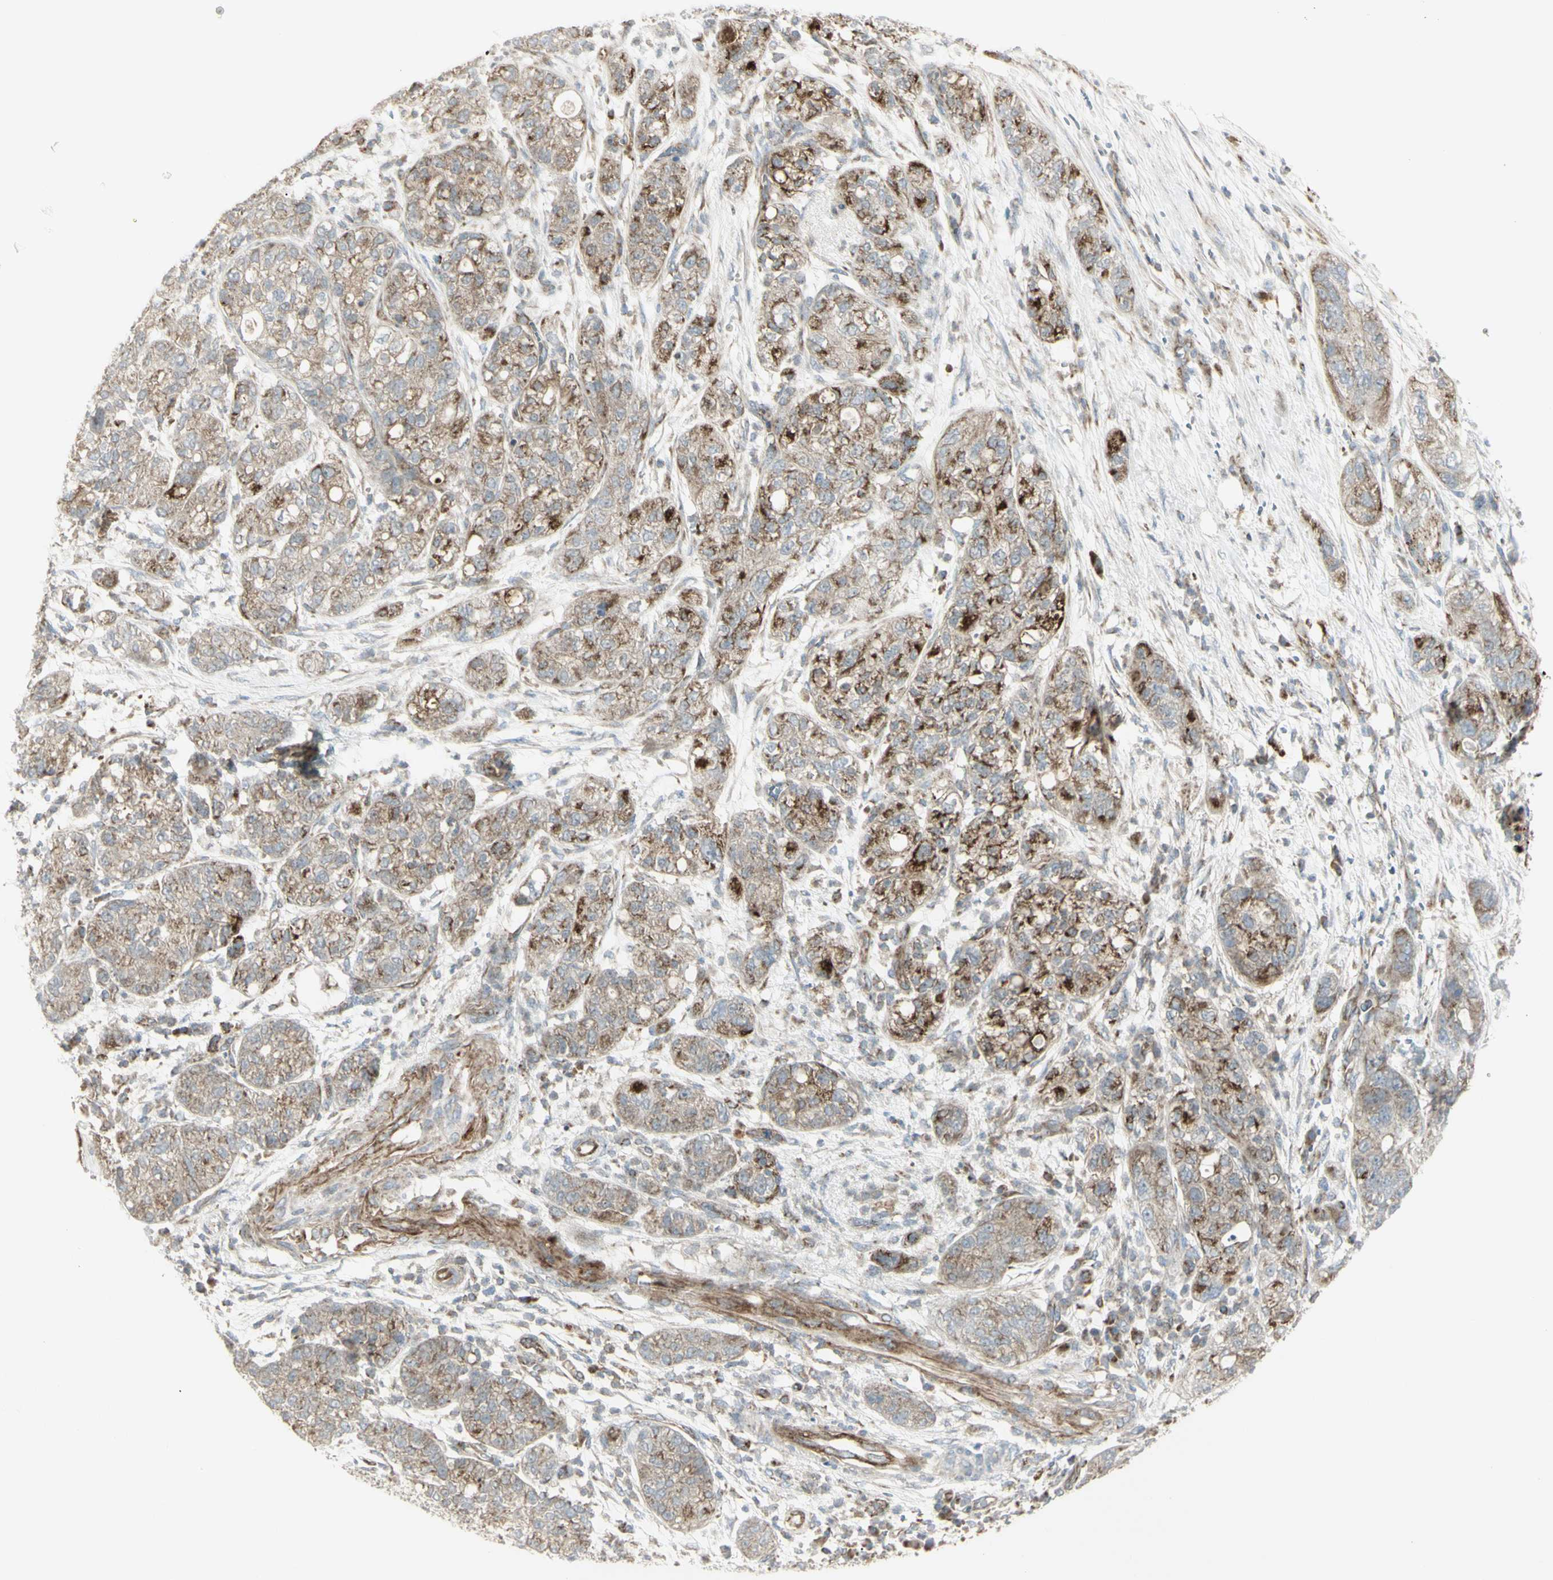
{"staining": {"intensity": "weak", "quantity": ">75%", "location": "cytoplasmic/membranous"}, "tissue": "pancreatic cancer", "cell_type": "Tumor cells", "image_type": "cancer", "snomed": [{"axis": "morphology", "description": "Adenocarcinoma, NOS"}, {"axis": "topography", "description": "Pancreas"}], "caption": "Tumor cells show low levels of weak cytoplasmic/membranous positivity in approximately >75% of cells in pancreatic cancer.", "gene": "CYB5R1", "patient": {"sex": "female", "age": 78}}